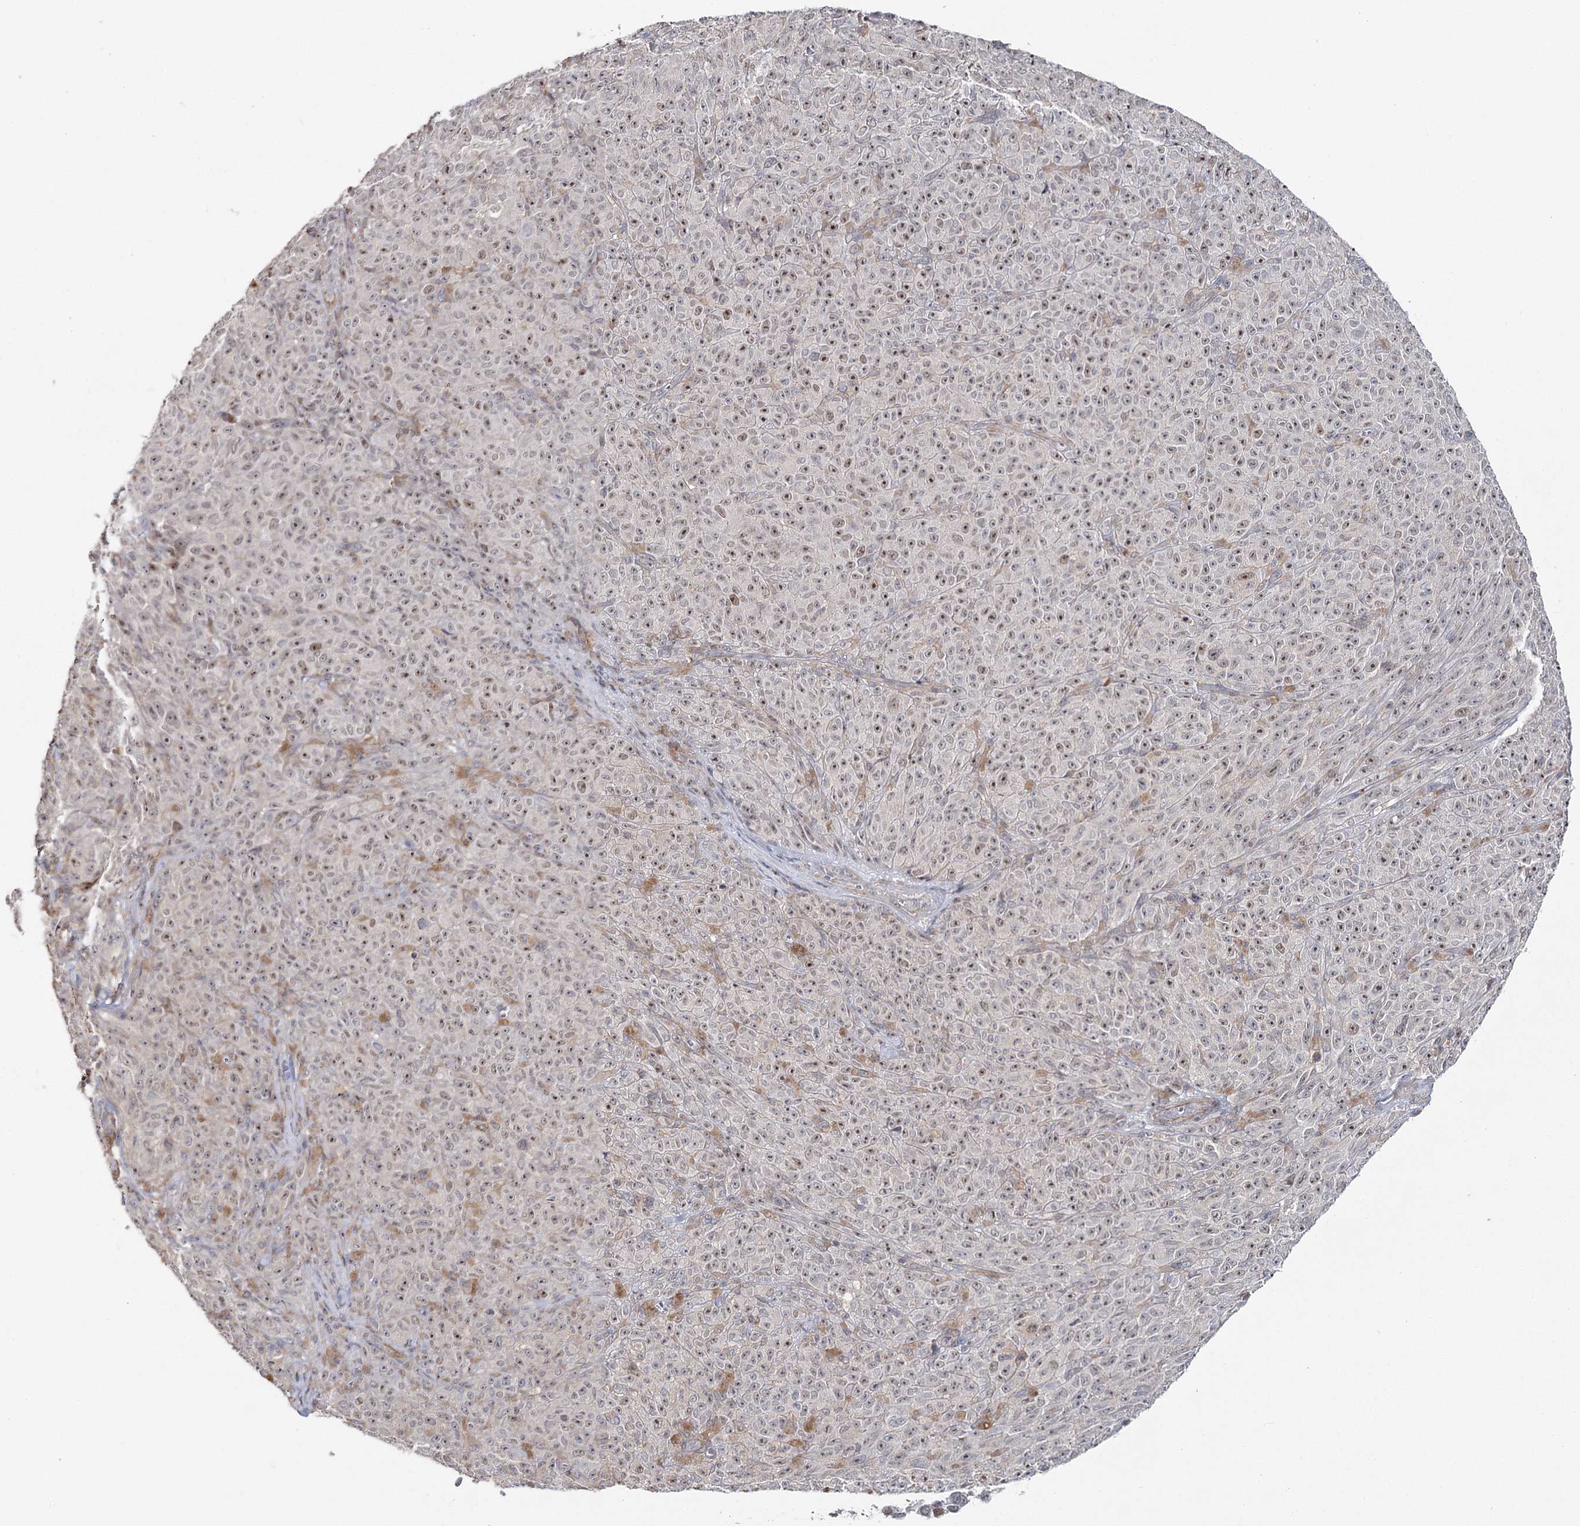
{"staining": {"intensity": "weak", "quantity": "25%-75%", "location": "nuclear"}, "tissue": "melanoma", "cell_type": "Tumor cells", "image_type": "cancer", "snomed": [{"axis": "morphology", "description": "Malignant melanoma, NOS"}, {"axis": "topography", "description": "Skin"}], "caption": "A brown stain highlights weak nuclear positivity of a protein in human melanoma tumor cells.", "gene": "ZC3H8", "patient": {"sex": "female", "age": 82}}